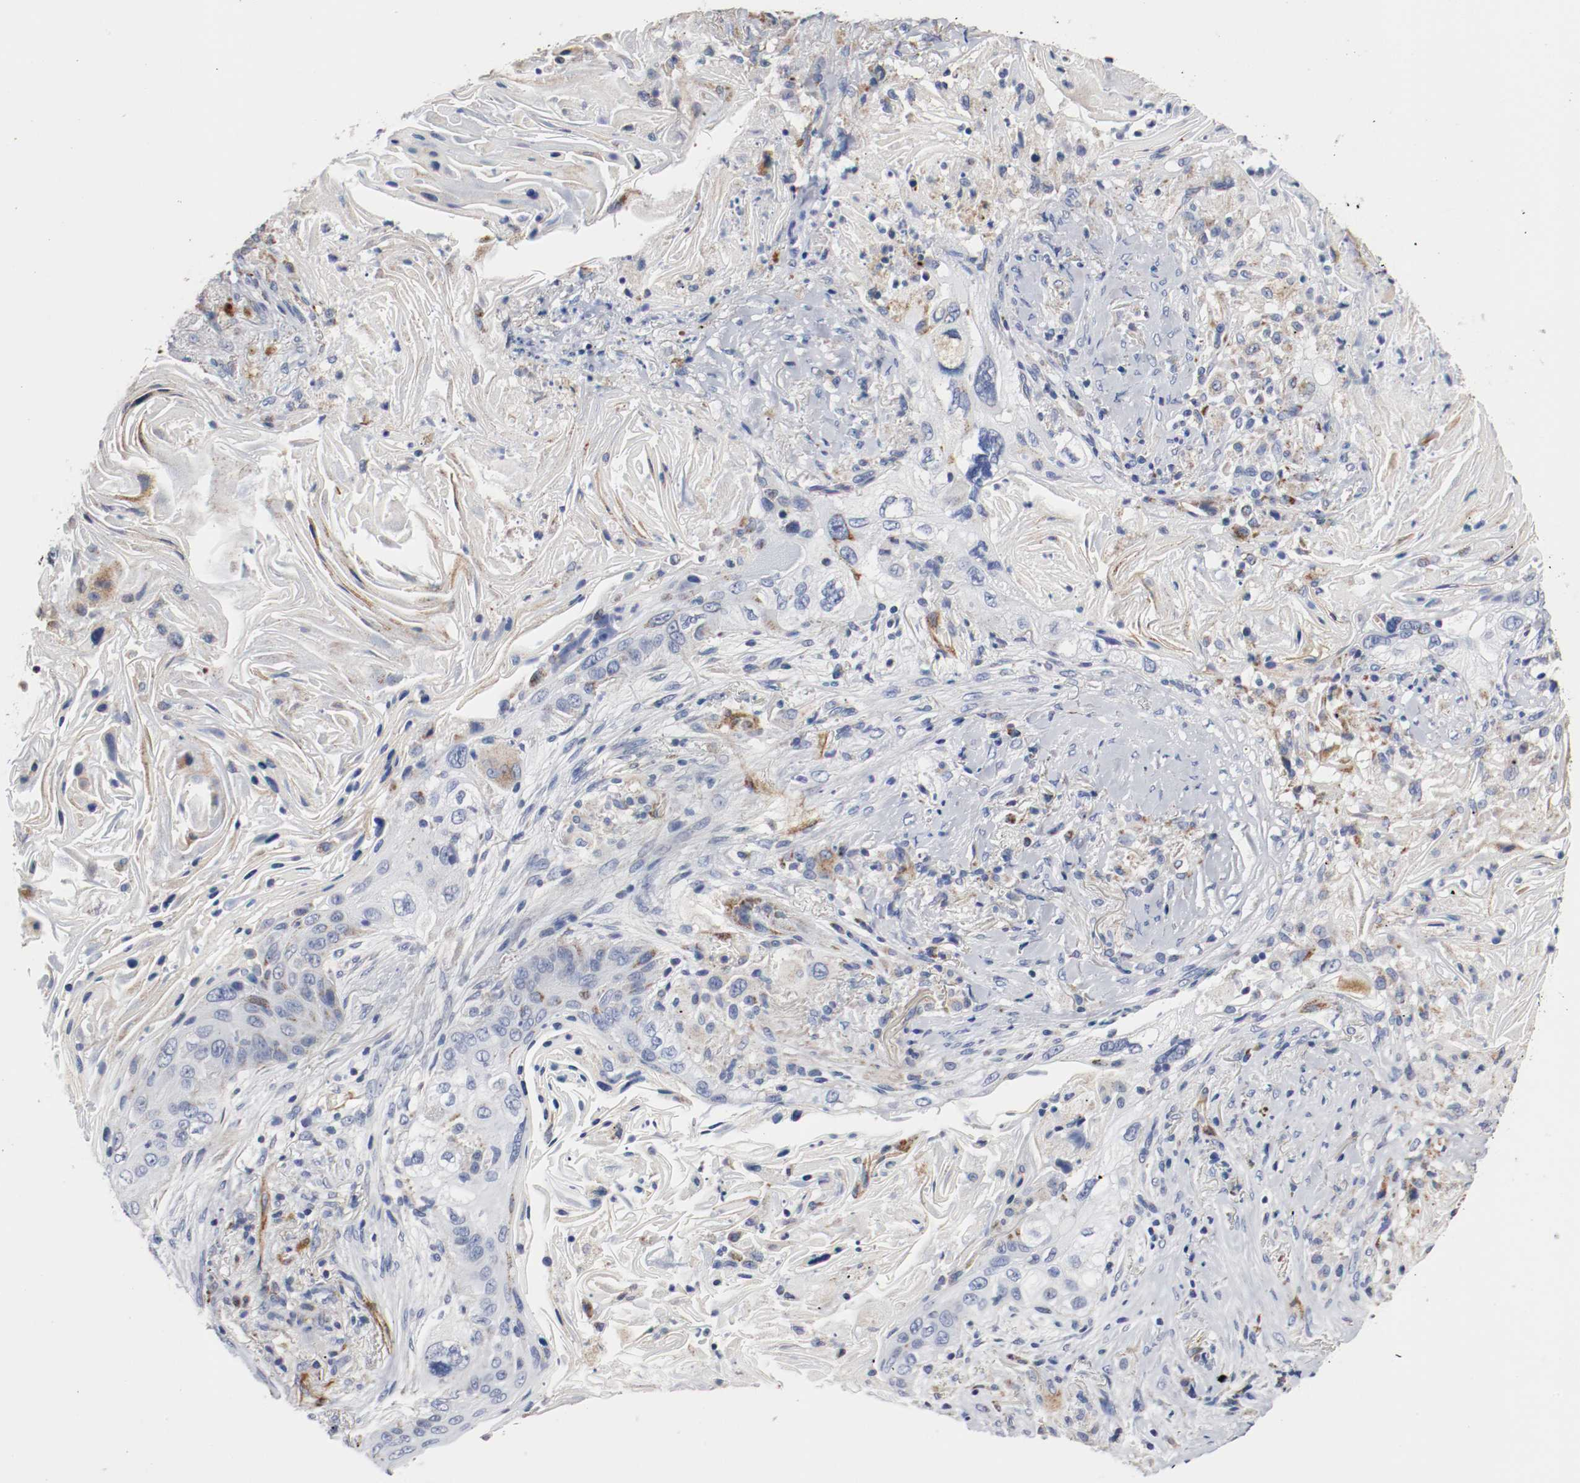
{"staining": {"intensity": "moderate", "quantity": "<25%", "location": "cytoplasmic/membranous"}, "tissue": "lung cancer", "cell_type": "Tumor cells", "image_type": "cancer", "snomed": [{"axis": "morphology", "description": "Squamous cell carcinoma, NOS"}, {"axis": "topography", "description": "Lung"}], "caption": "An image showing moderate cytoplasmic/membranous positivity in approximately <25% of tumor cells in lung cancer (squamous cell carcinoma), as visualized by brown immunohistochemical staining.", "gene": "TUBD1", "patient": {"sex": "female", "age": 67}}